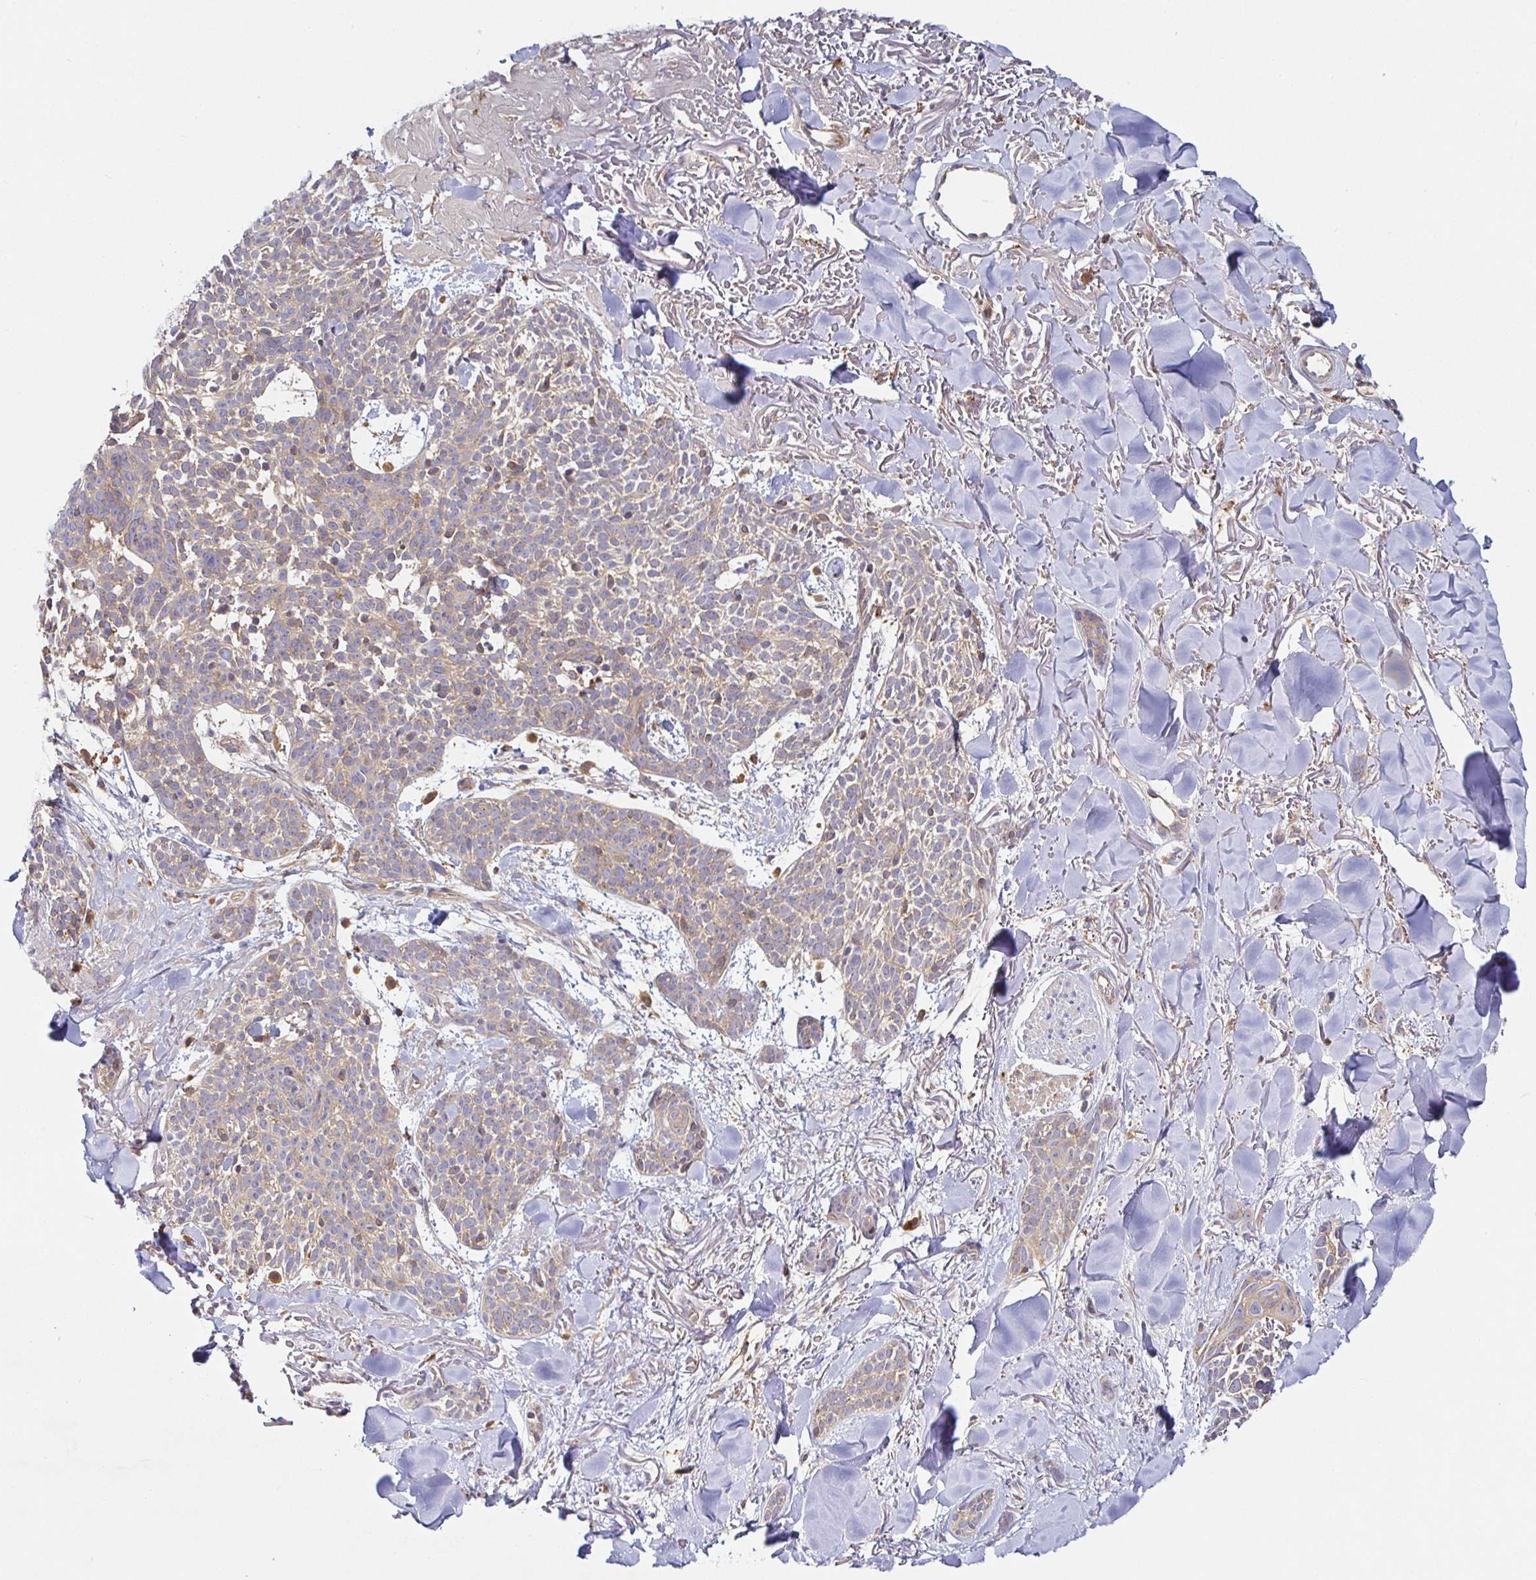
{"staining": {"intensity": "weak", "quantity": ">75%", "location": "cytoplasmic/membranous"}, "tissue": "skin cancer", "cell_type": "Tumor cells", "image_type": "cancer", "snomed": [{"axis": "morphology", "description": "Basal cell carcinoma"}, {"axis": "morphology", "description": "BCC, high aggressive"}, {"axis": "topography", "description": "Skin"}], "caption": "DAB immunohistochemical staining of skin cancer (bcc,  high aggressive) shows weak cytoplasmic/membranous protein positivity in about >75% of tumor cells.", "gene": "SNX8", "patient": {"sex": "female", "age": 86}}